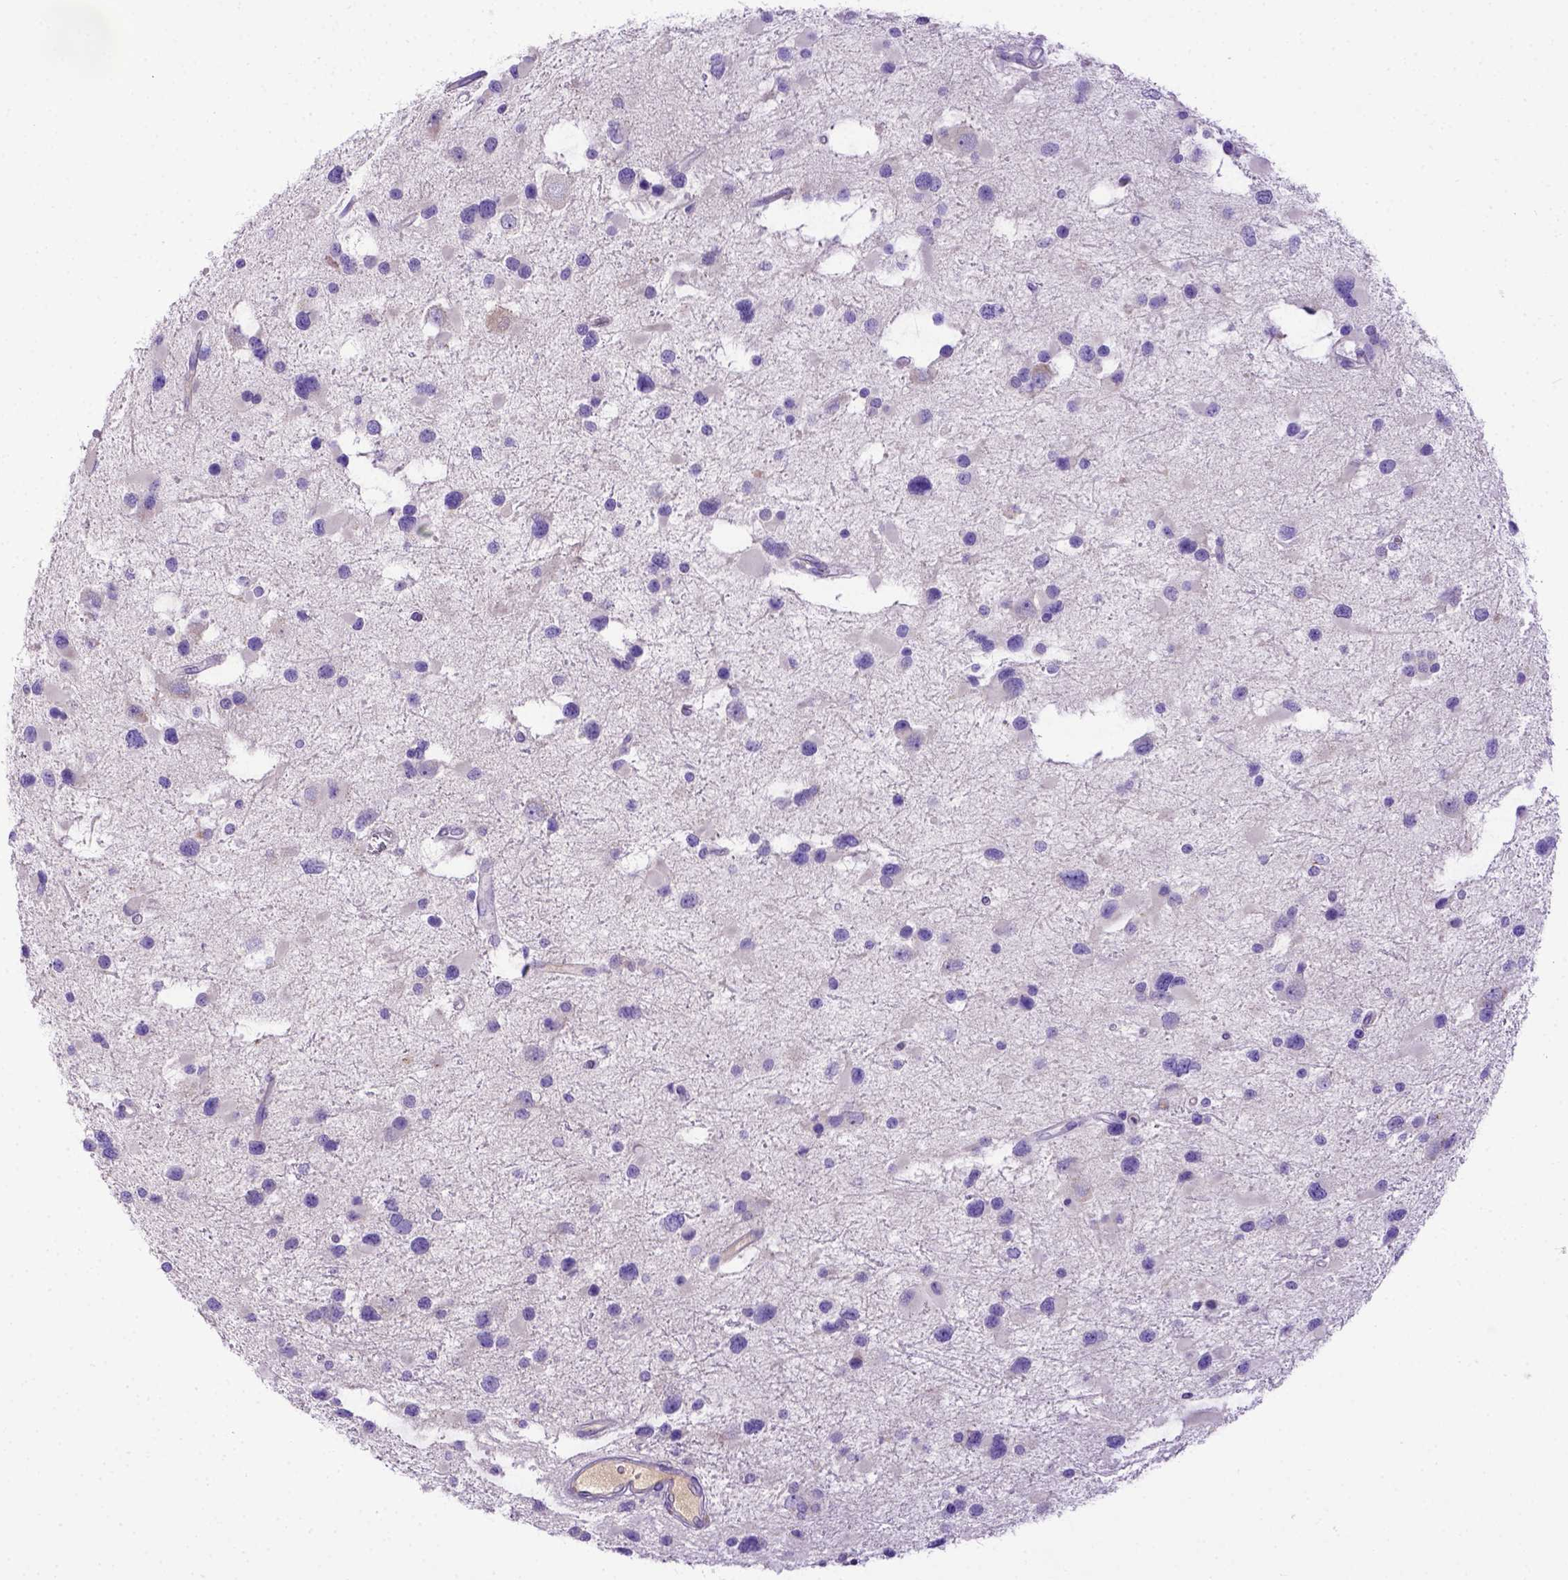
{"staining": {"intensity": "negative", "quantity": "none", "location": "none"}, "tissue": "glioma", "cell_type": "Tumor cells", "image_type": "cancer", "snomed": [{"axis": "morphology", "description": "Glioma, malignant, Low grade"}, {"axis": "topography", "description": "Brain"}], "caption": "This is an IHC histopathology image of human malignant low-grade glioma. There is no expression in tumor cells.", "gene": "CFAP300", "patient": {"sex": "female", "age": 32}}